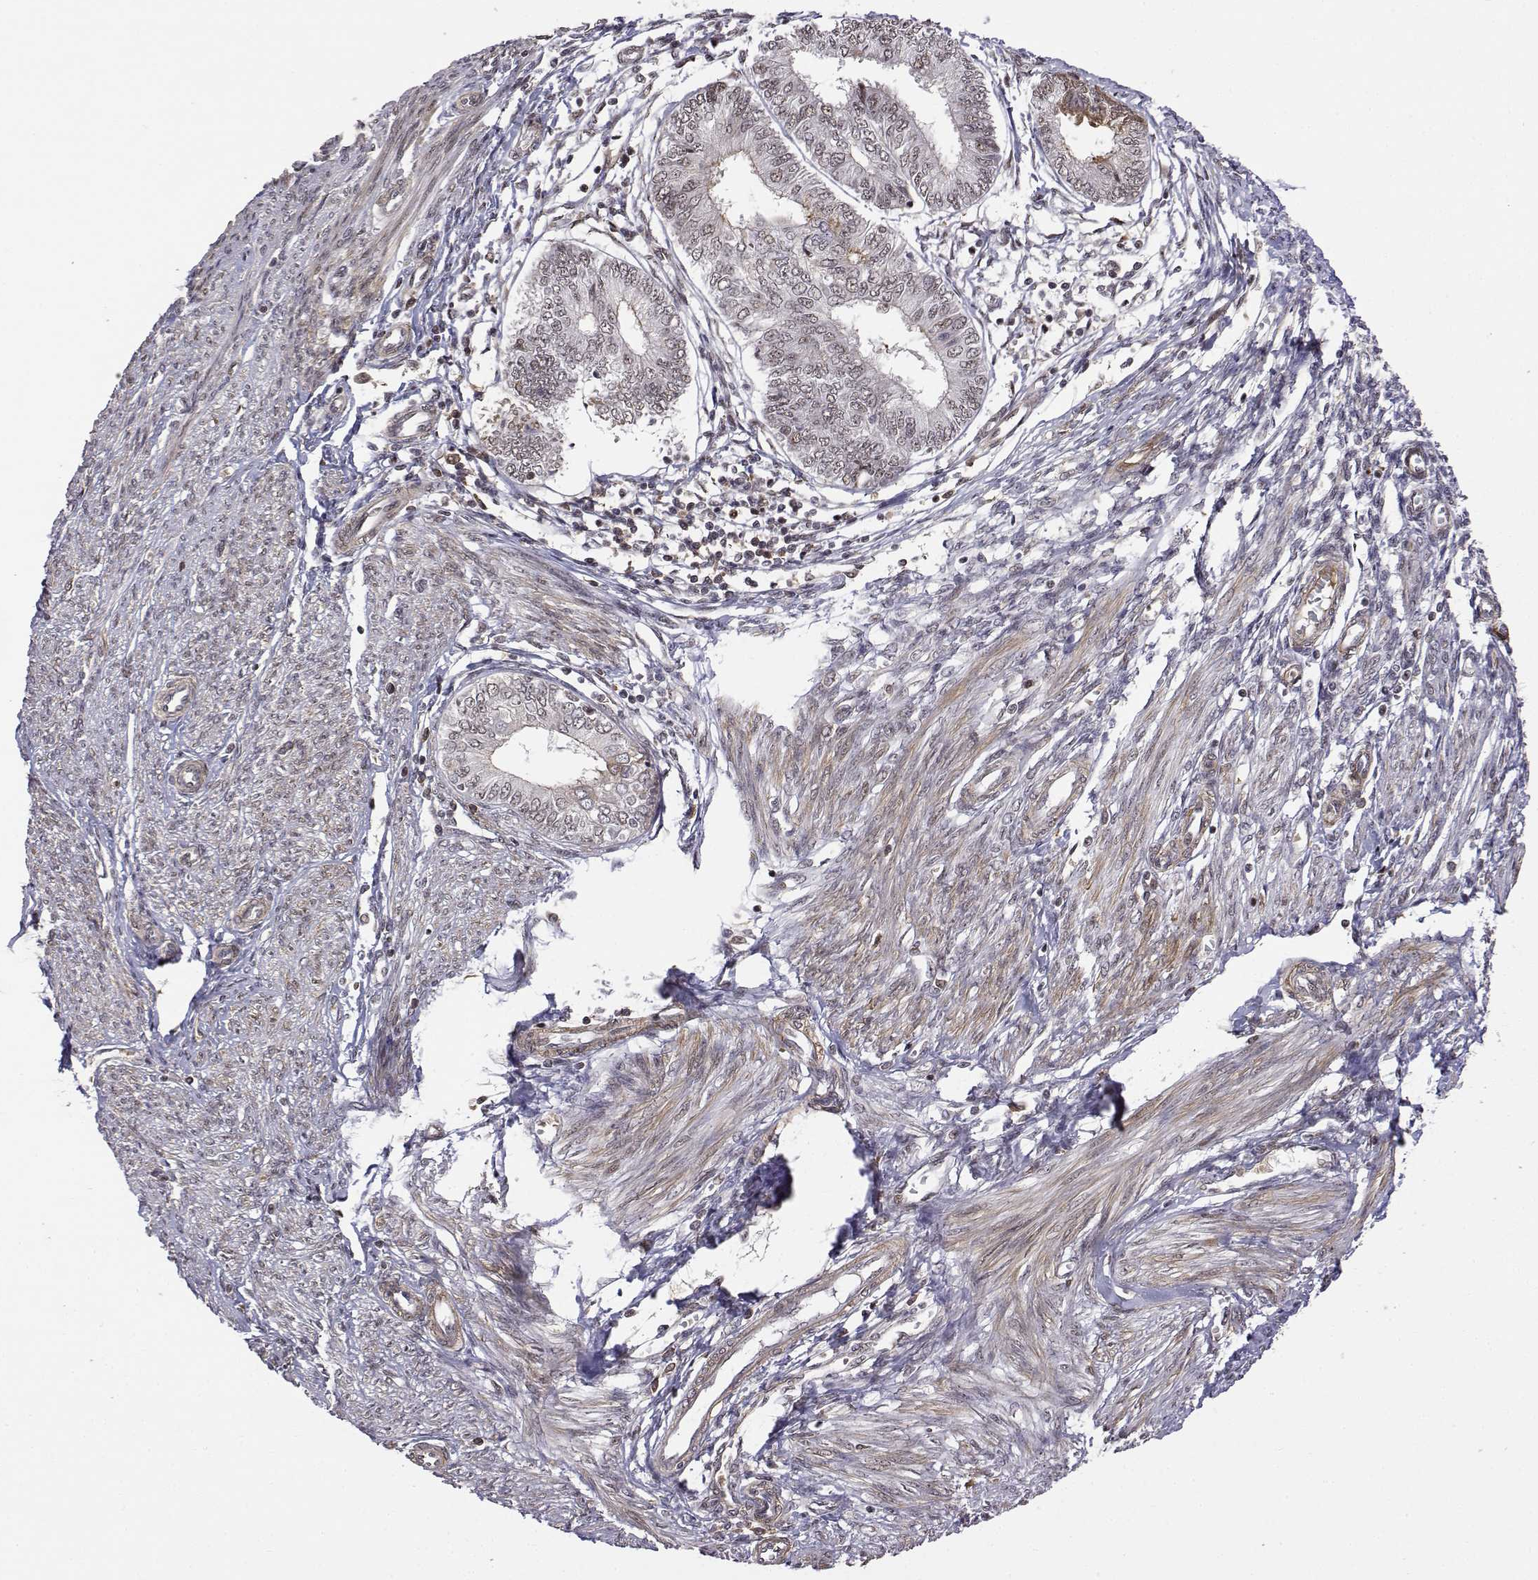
{"staining": {"intensity": "weak", "quantity": "<25%", "location": "cytoplasmic/membranous,nuclear"}, "tissue": "endometrial cancer", "cell_type": "Tumor cells", "image_type": "cancer", "snomed": [{"axis": "morphology", "description": "Adenocarcinoma, NOS"}, {"axis": "topography", "description": "Endometrium"}], "caption": "Immunohistochemical staining of endometrial cancer exhibits no significant expression in tumor cells.", "gene": "ITGA7", "patient": {"sex": "female", "age": 68}}